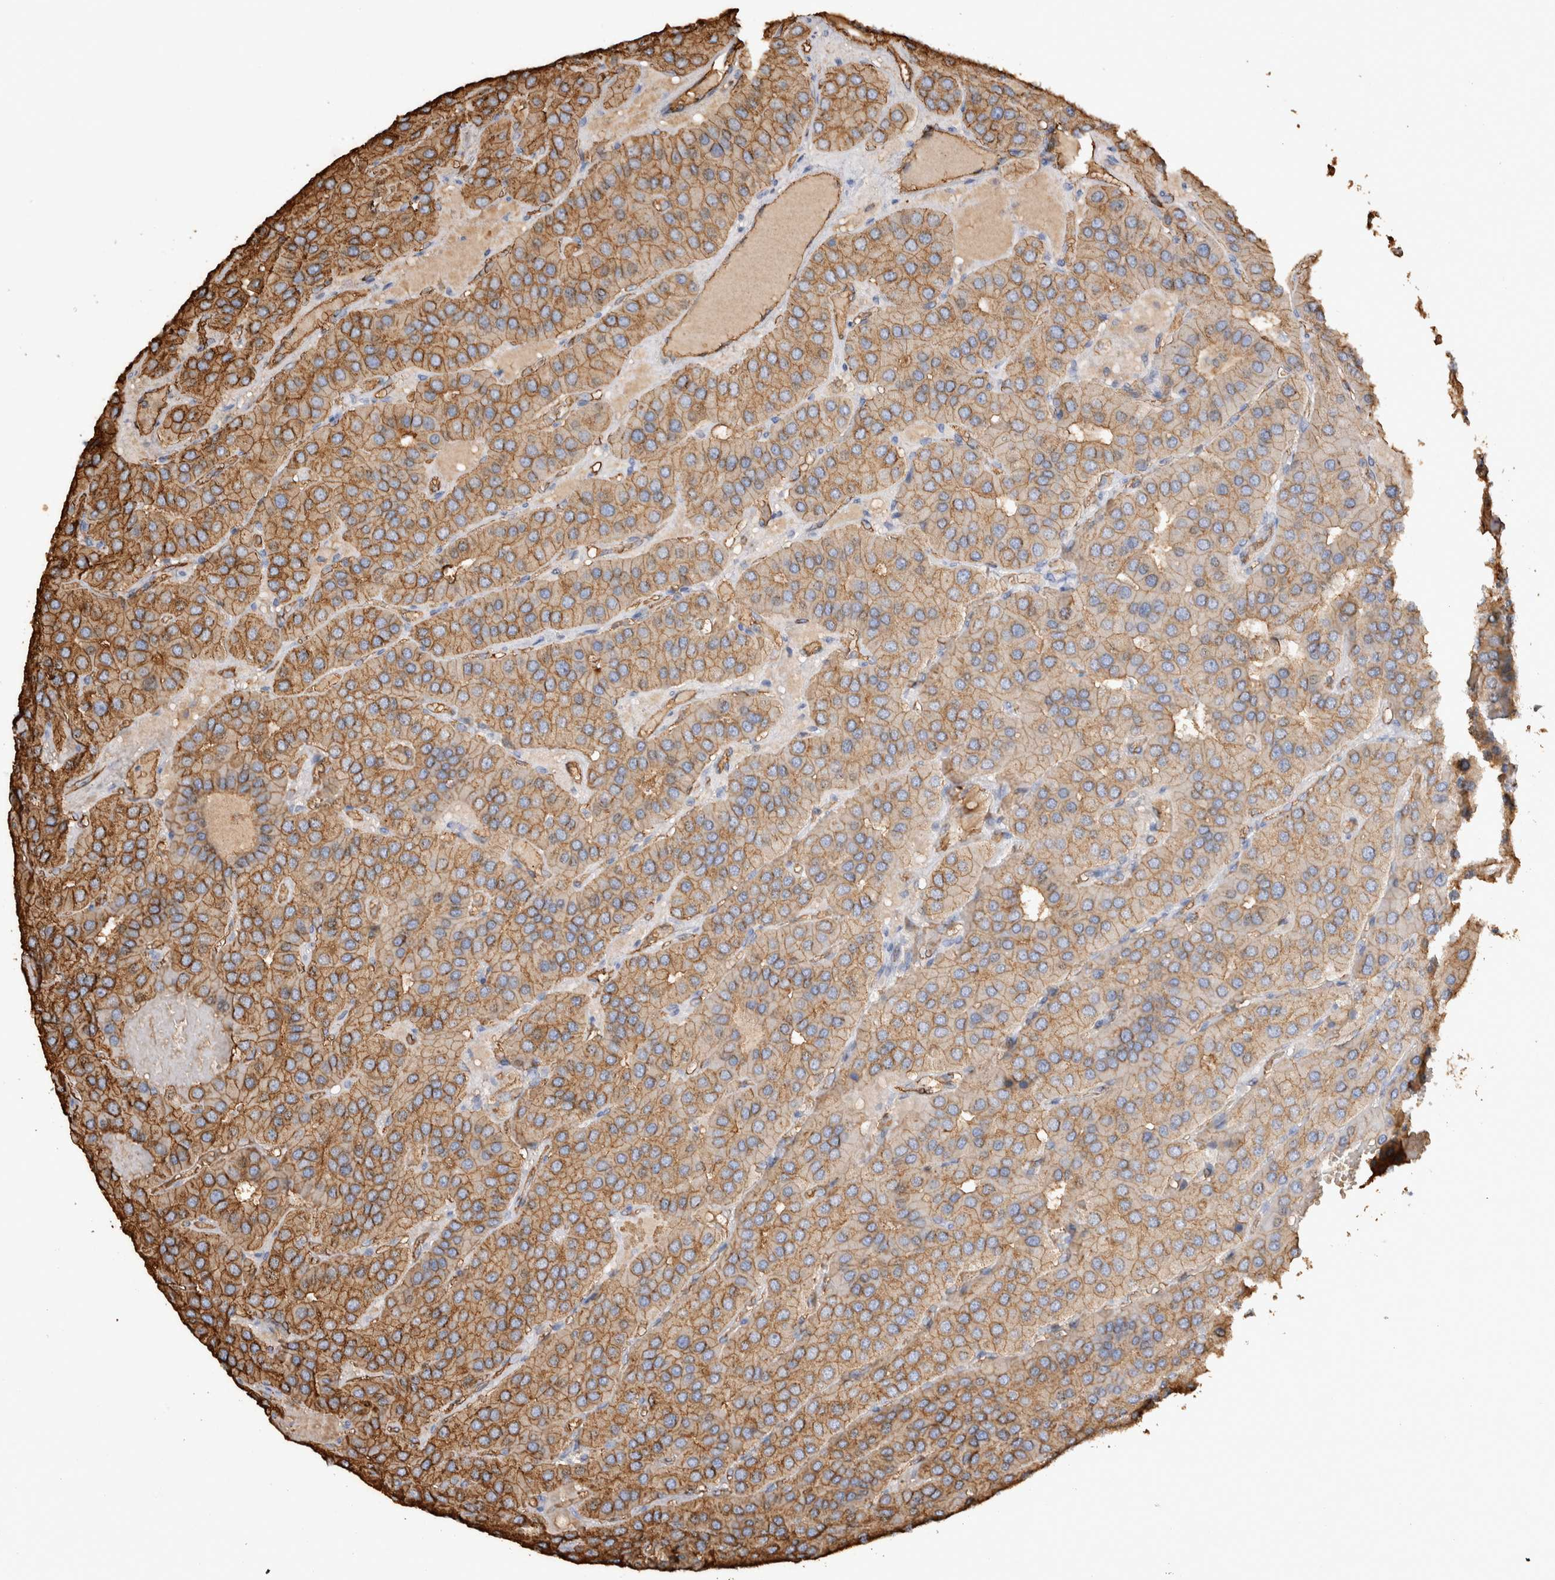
{"staining": {"intensity": "moderate", "quantity": ">75%", "location": "cytoplasmic/membranous"}, "tissue": "parathyroid gland", "cell_type": "Glandular cells", "image_type": "normal", "snomed": [{"axis": "morphology", "description": "Normal tissue, NOS"}, {"axis": "morphology", "description": "Adenoma, NOS"}, {"axis": "topography", "description": "Parathyroid gland"}], "caption": "Brown immunohistochemical staining in benign human parathyroid gland reveals moderate cytoplasmic/membranous positivity in approximately >75% of glandular cells. (IHC, brightfield microscopy, high magnification).", "gene": "IL17RC", "patient": {"sex": "female", "age": 86}}